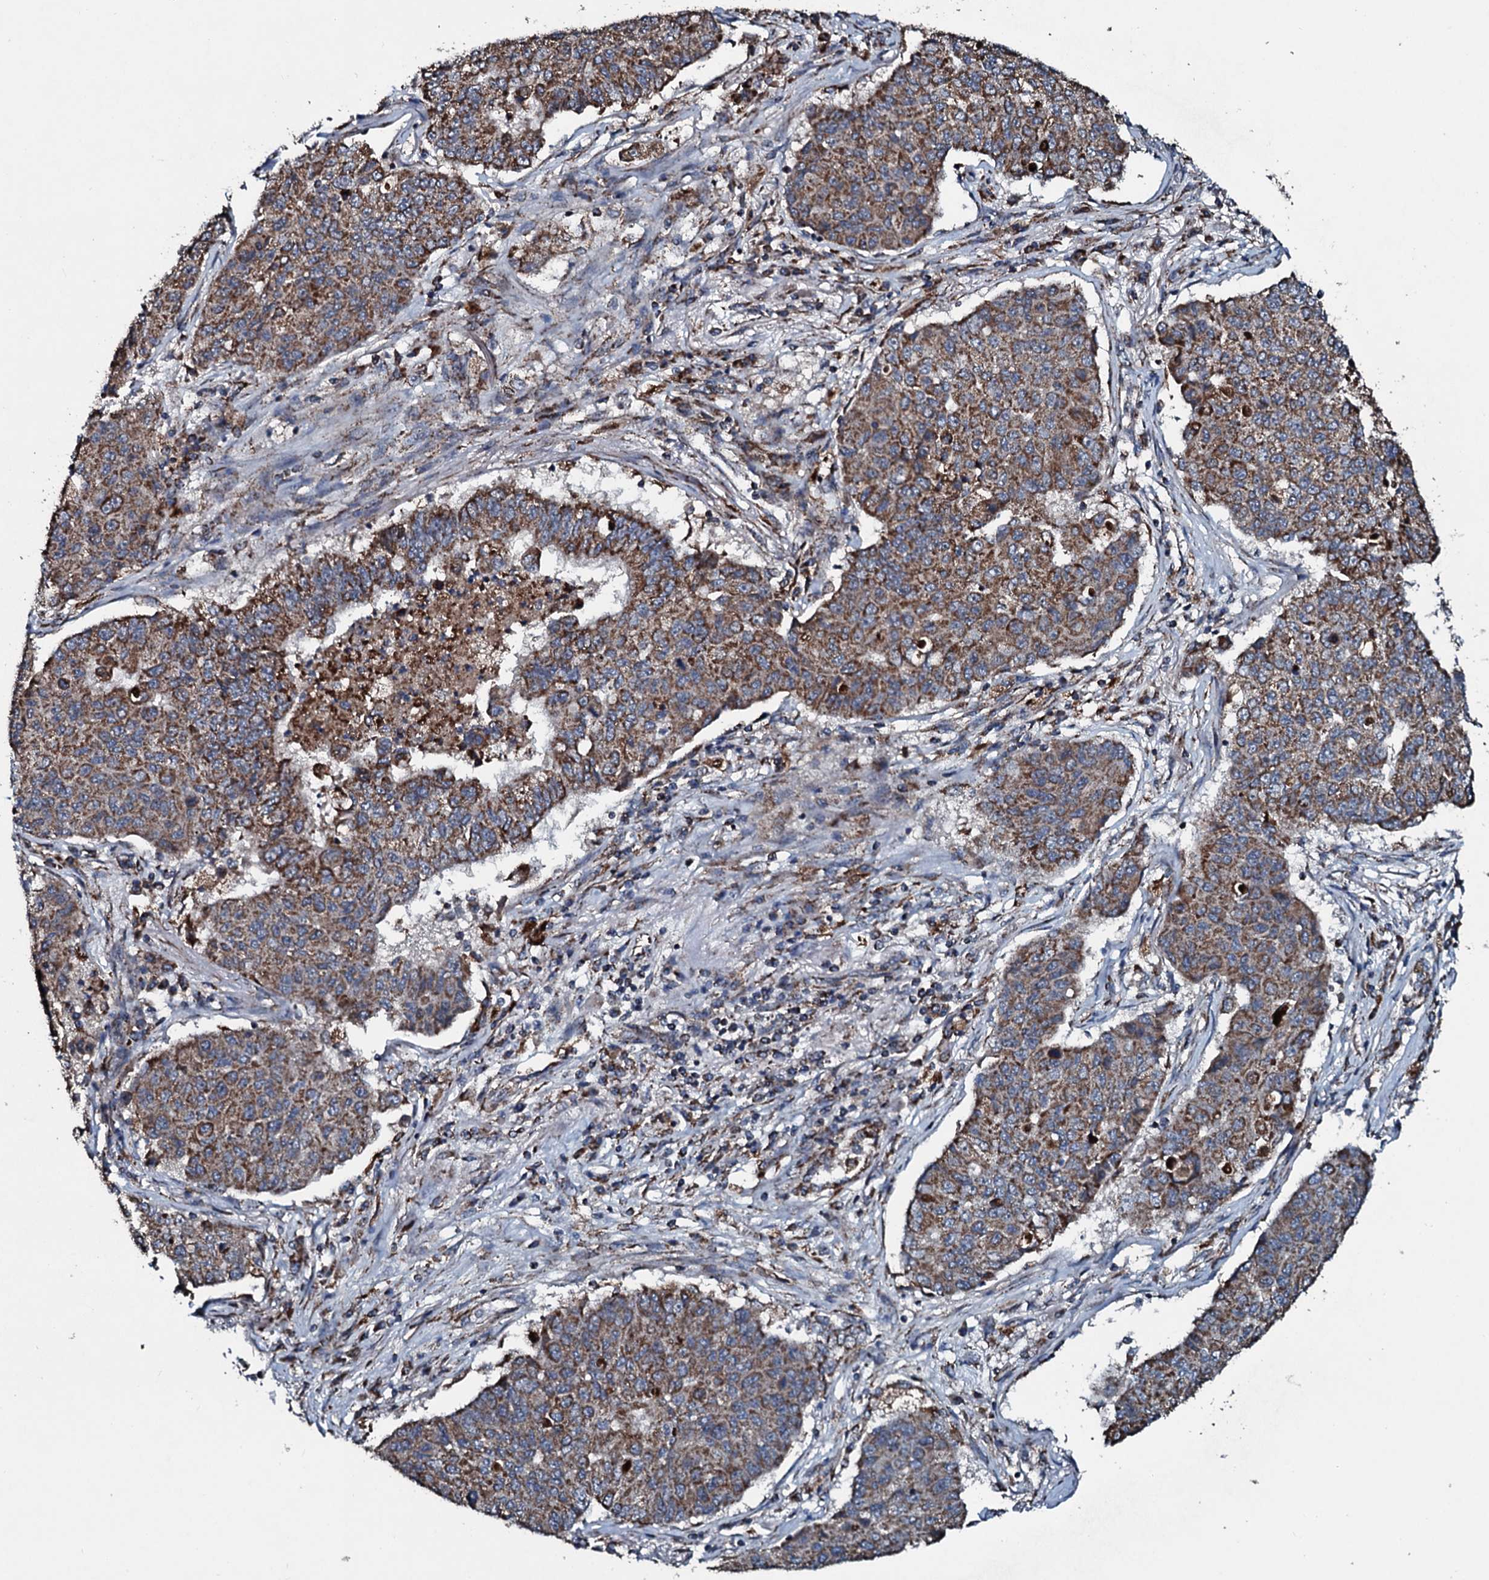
{"staining": {"intensity": "moderate", "quantity": ">75%", "location": "cytoplasmic/membranous"}, "tissue": "lung cancer", "cell_type": "Tumor cells", "image_type": "cancer", "snomed": [{"axis": "morphology", "description": "Squamous cell carcinoma, NOS"}, {"axis": "topography", "description": "Lung"}], "caption": "A photomicrograph showing moderate cytoplasmic/membranous expression in approximately >75% of tumor cells in lung cancer, as visualized by brown immunohistochemical staining.", "gene": "DYNC2I2", "patient": {"sex": "male", "age": 74}}